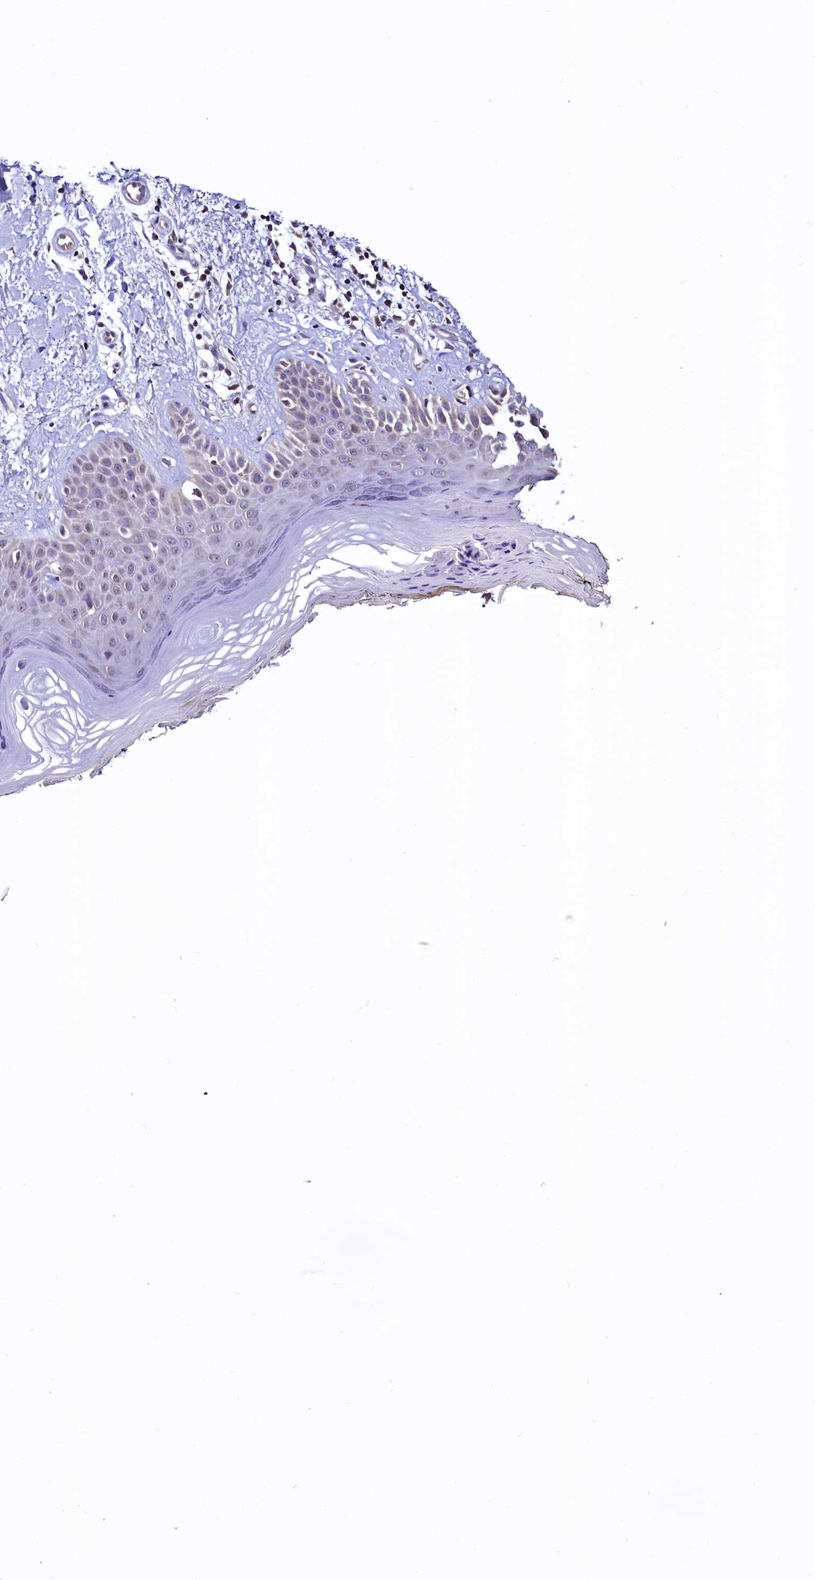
{"staining": {"intensity": "moderate", "quantity": ">75%", "location": "cytoplasmic/membranous"}, "tissue": "skin", "cell_type": "Fibroblasts", "image_type": "normal", "snomed": [{"axis": "morphology", "description": "Normal tissue, NOS"}, {"axis": "topography", "description": "Skin"}], "caption": "The immunohistochemical stain labels moderate cytoplasmic/membranous positivity in fibroblasts of unremarkable skin.", "gene": "HAND1", "patient": {"sex": "female", "age": 64}}